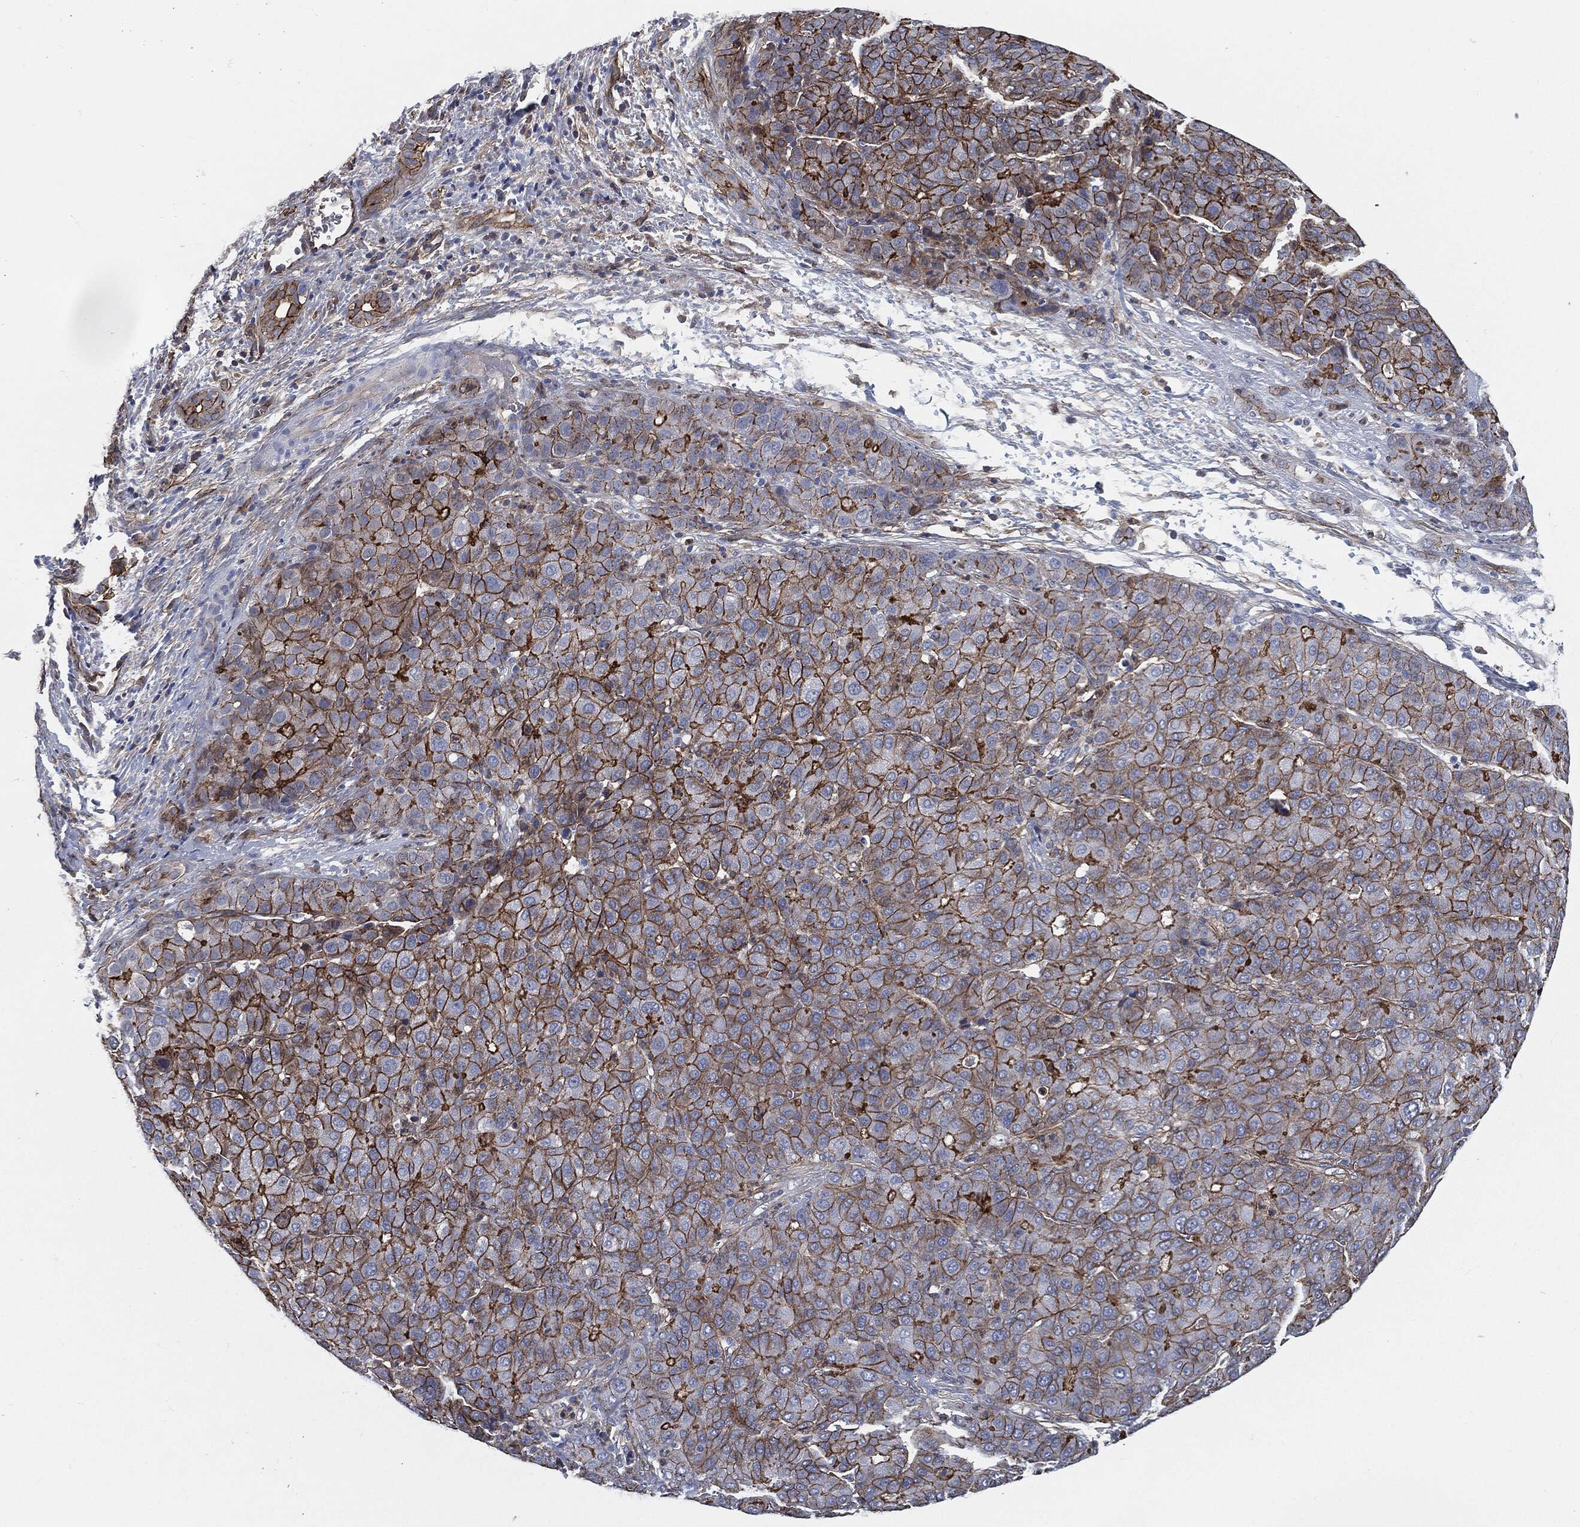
{"staining": {"intensity": "strong", "quantity": "<25%", "location": "cytoplasmic/membranous"}, "tissue": "liver cancer", "cell_type": "Tumor cells", "image_type": "cancer", "snomed": [{"axis": "morphology", "description": "Carcinoma, Hepatocellular, NOS"}, {"axis": "topography", "description": "Liver"}], "caption": "Liver hepatocellular carcinoma was stained to show a protein in brown. There is medium levels of strong cytoplasmic/membranous staining in approximately <25% of tumor cells.", "gene": "SVIL", "patient": {"sex": "male", "age": 65}}